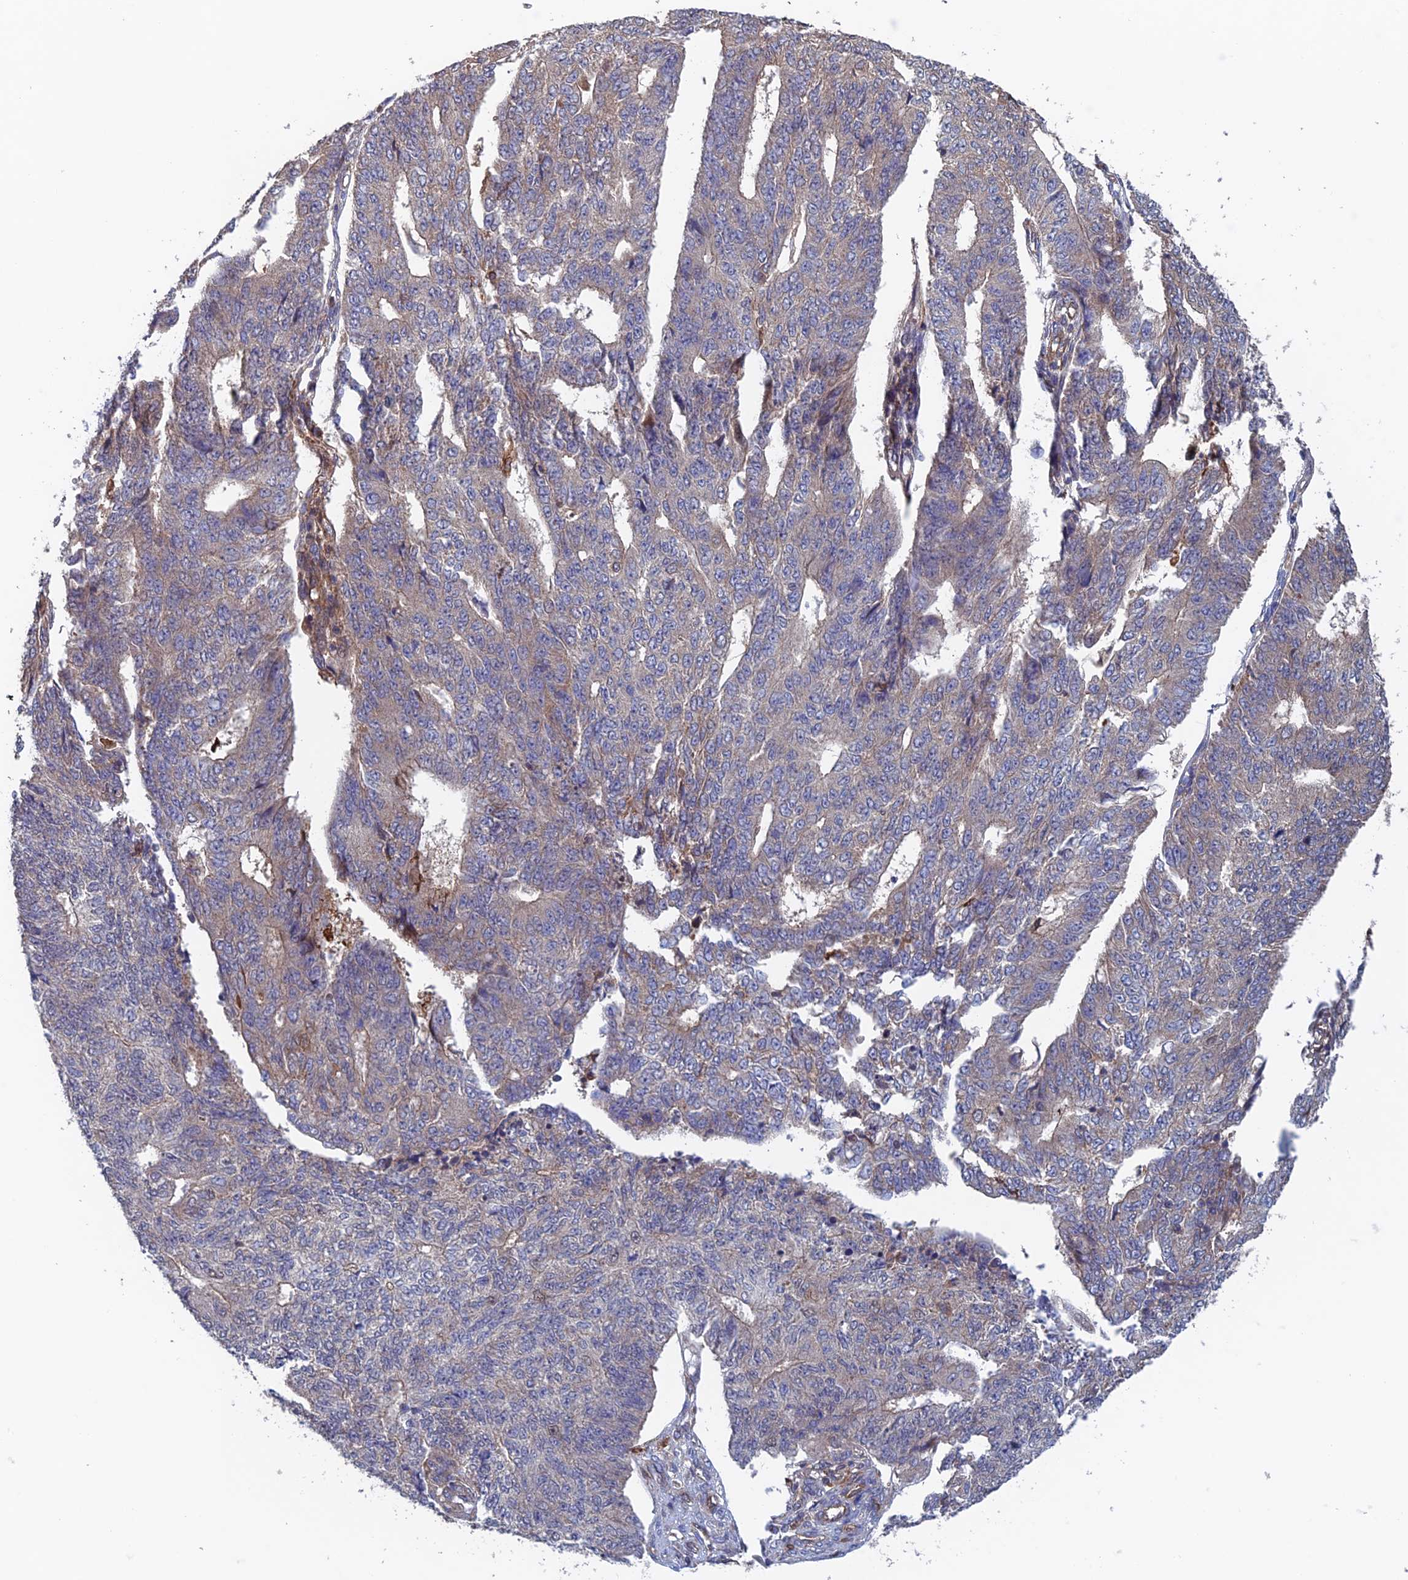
{"staining": {"intensity": "weak", "quantity": "<25%", "location": "cytoplasmic/membranous"}, "tissue": "endometrial cancer", "cell_type": "Tumor cells", "image_type": "cancer", "snomed": [{"axis": "morphology", "description": "Adenocarcinoma, NOS"}, {"axis": "topography", "description": "Endometrium"}], "caption": "An immunohistochemistry photomicrograph of adenocarcinoma (endometrial) is shown. There is no staining in tumor cells of adenocarcinoma (endometrial).", "gene": "NUDT16L1", "patient": {"sex": "female", "age": 32}}